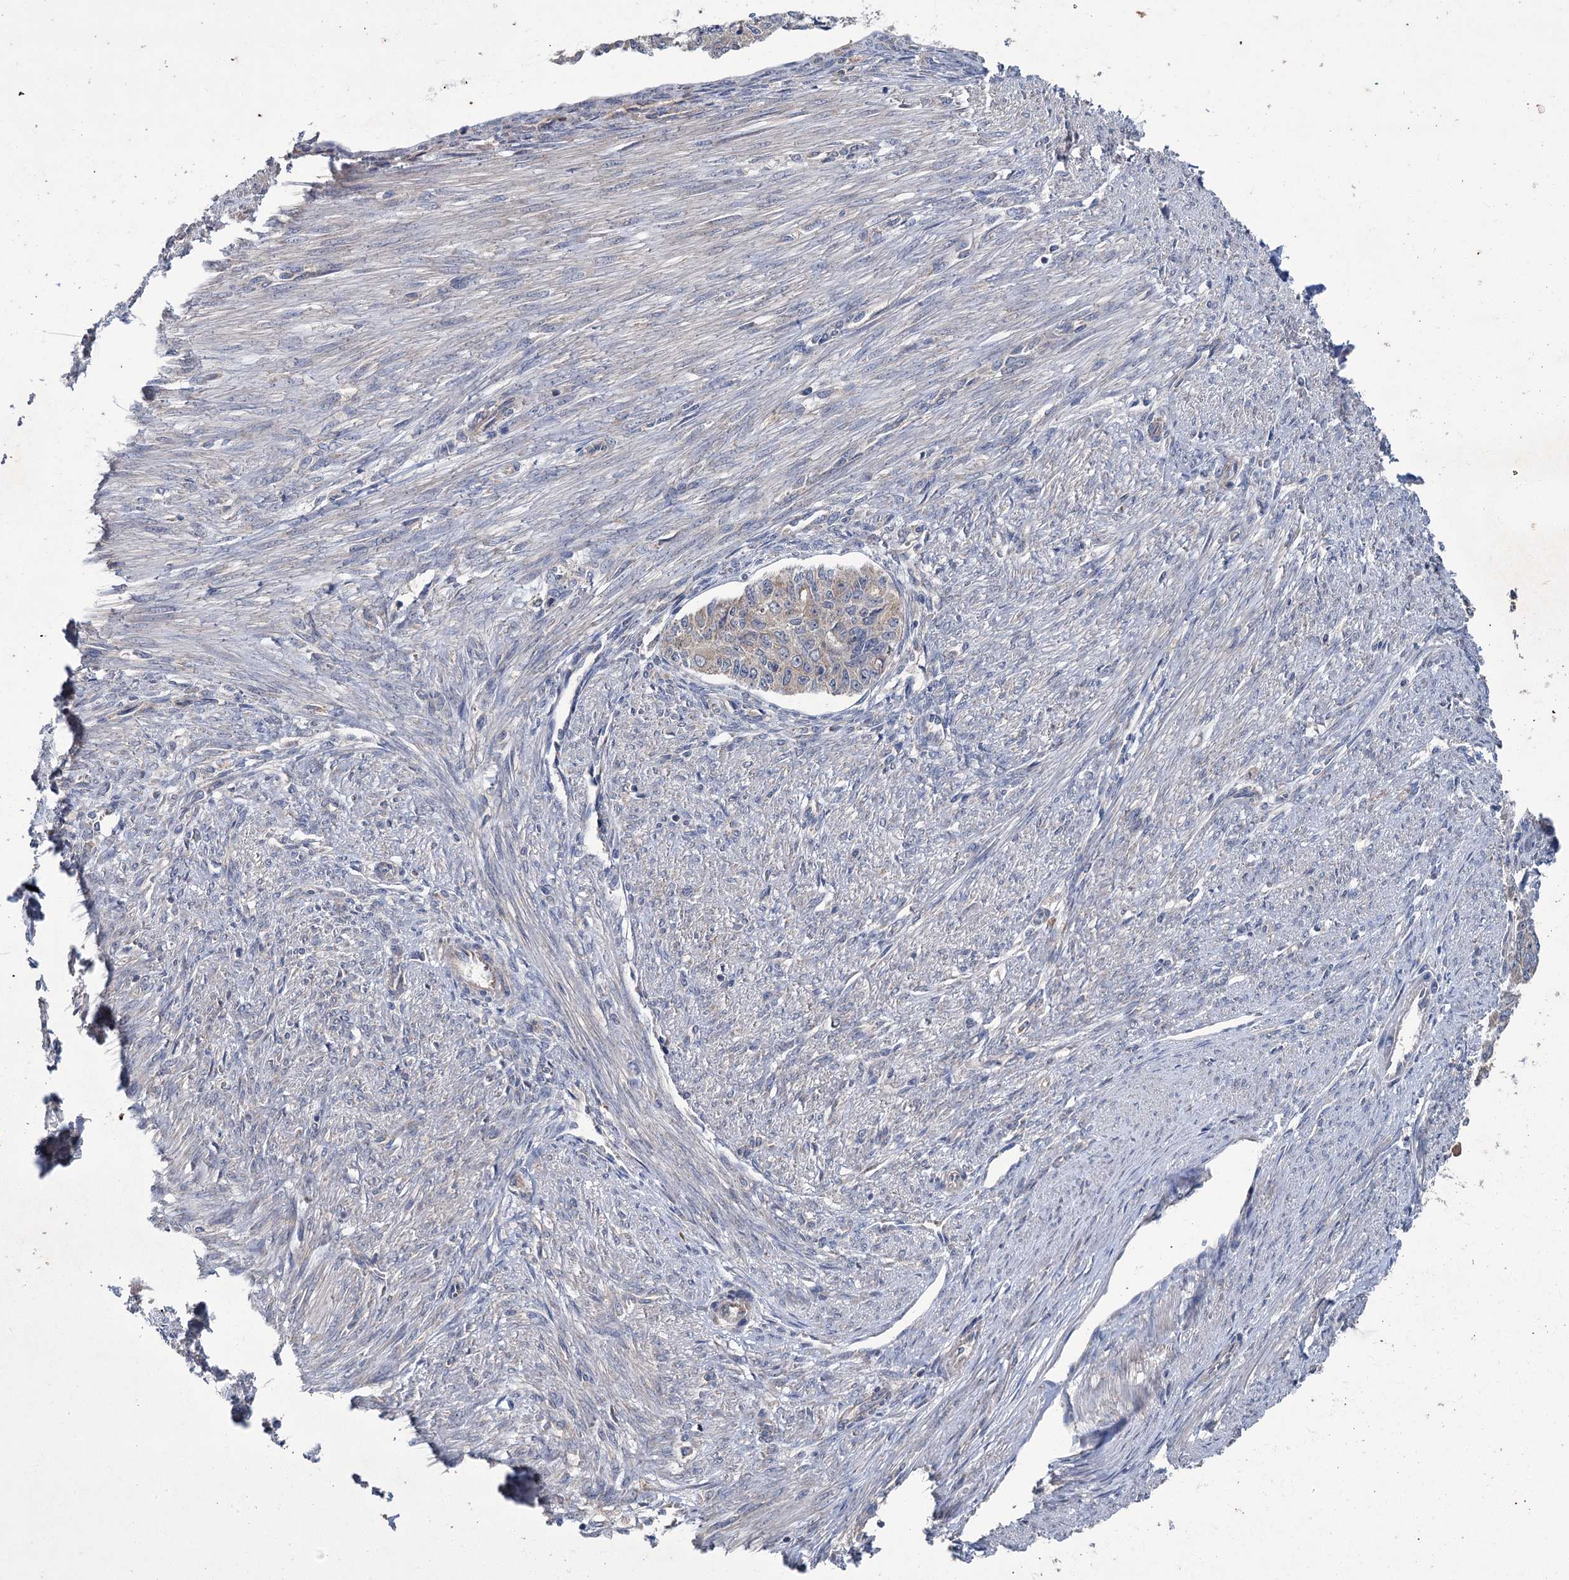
{"staining": {"intensity": "weak", "quantity": "<25%", "location": "cytoplasmic/membranous"}, "tissue": "endometrial cancer", "cell_type": "Tumor cells", "image_type": "cancer", "snomed": [{"axis": "morphology", "description": "Adenocarcinoma, NOS"}, {"axis": "topography", "description": "Endometrium"}], "caption": "This is a image of immunohistochemistry staining of endometrial adenocarcinoma, which shows no staining in tumor cells.", "gene": "DYNC2H1", "patient": {"sex": "female", "age": 32}}